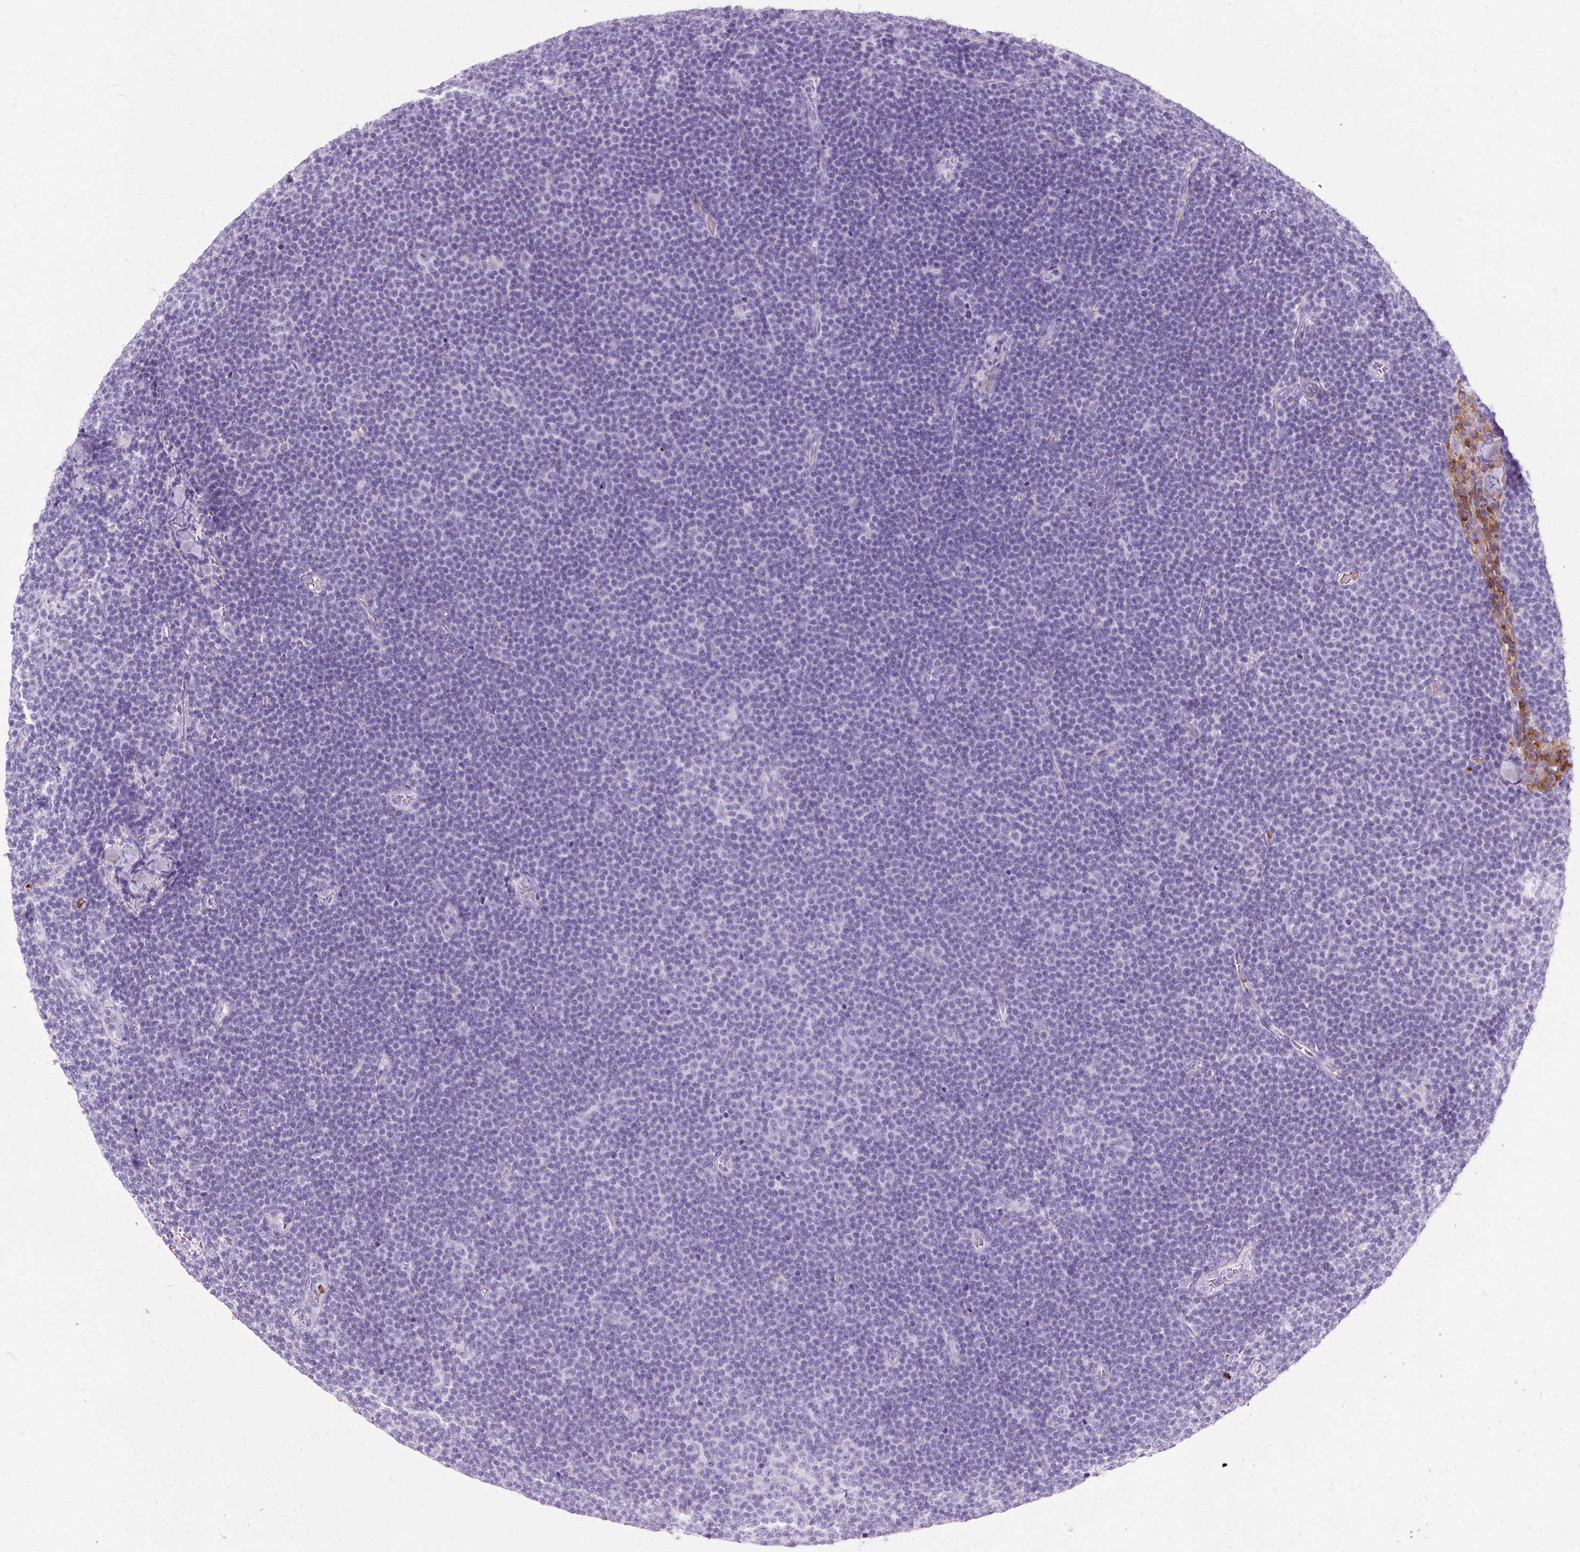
{"staining": {"intensity": "negative", "quantity": "none", "location": "none"}, "tissue": "lymphoma", "cell_type": "Tumor cells", "image_type": "cancer", "snomed": [{"axis": "morphology", "description": "Malignant lymphoma, non-Hodgkin's type, Low grade"}, {"axis": "topography", "description": "Lymph node"}], "caption": "This is an immunohistochemistry photomicrograph of lymphoma. There is no positivity in tumor cells.", "gene": "DEFA1", "patient": {"sex": "male", "age": 48}}